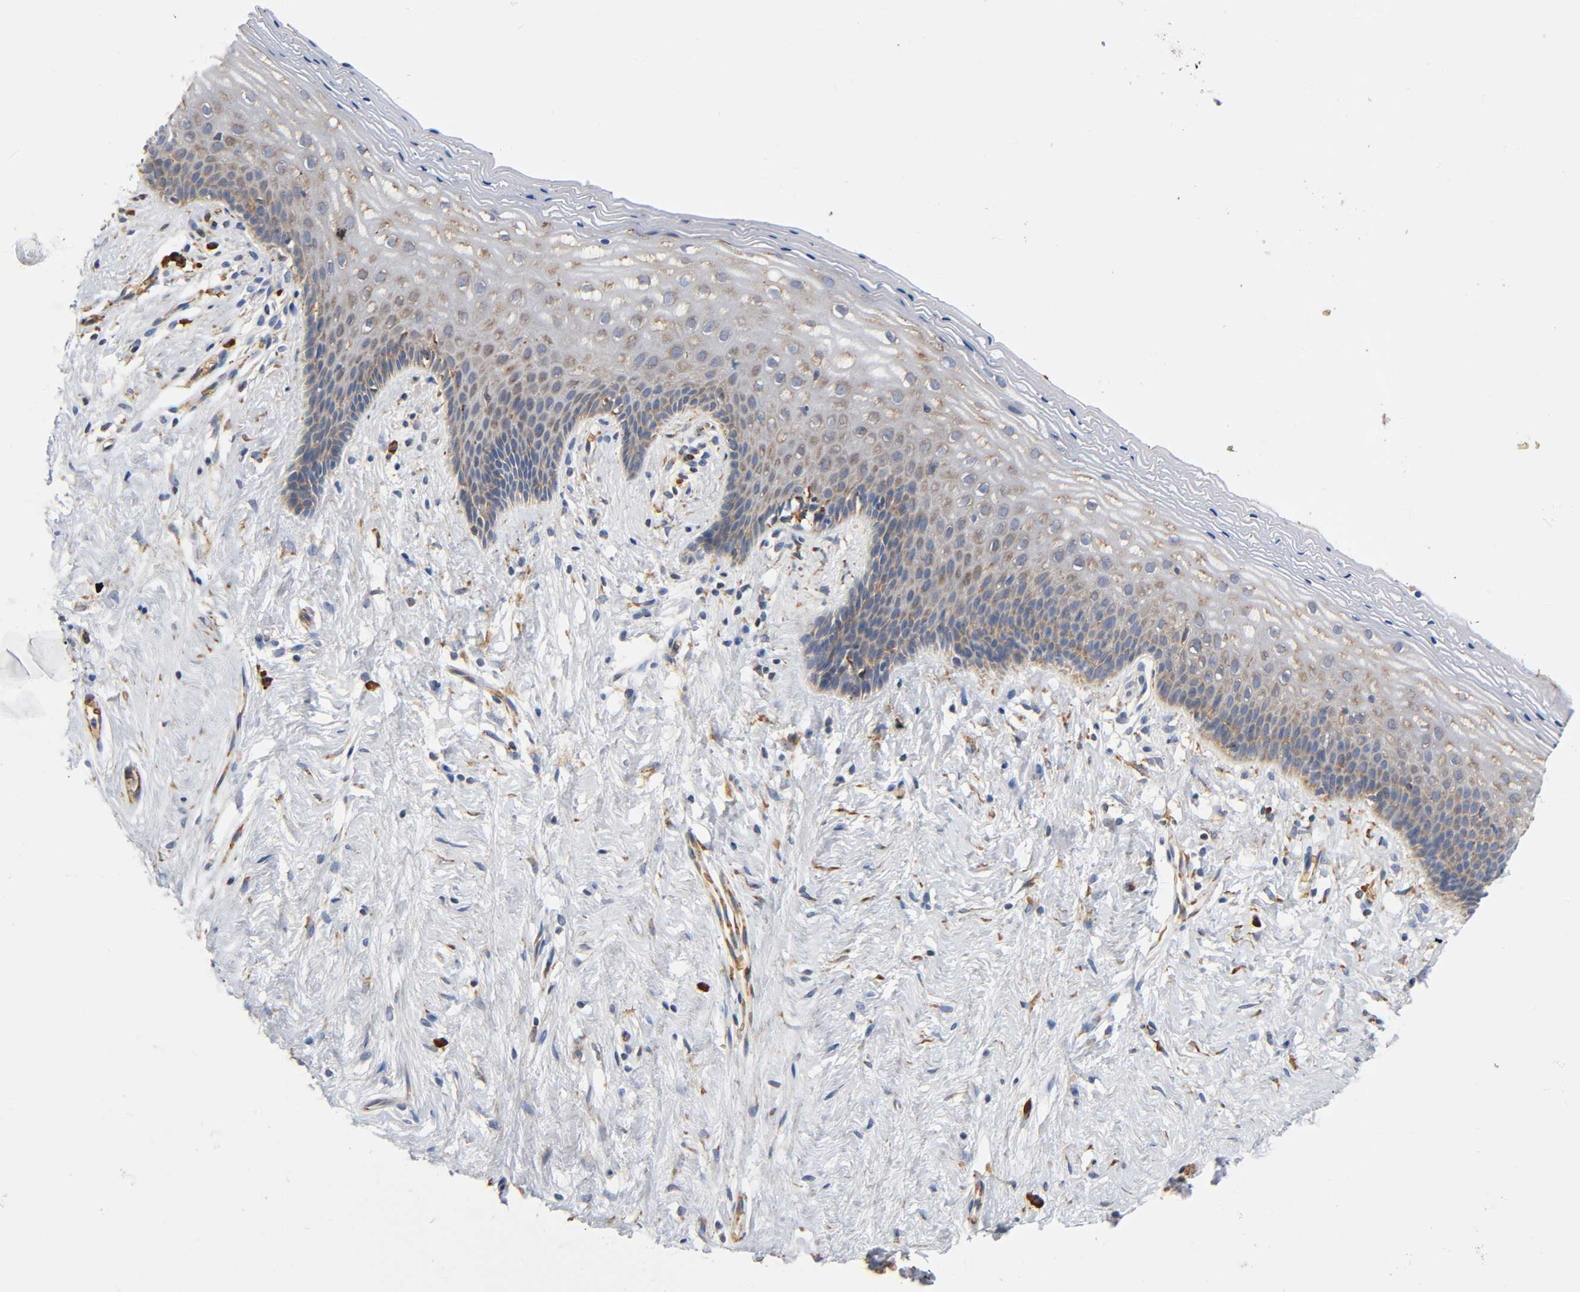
{"staining": {"intensity": "moderate", "quantity": "25%-75%", "location": "cytoplasmic/membranous"}, "tissue": "vagina", "cell_type": "Squamous epithelial cells", "image_type": "normal", "snomed": [{"axis": "morphology", "description": "Normal tissue, NOS"}, {"axis": "topography", "description": "Vagina"}], "caption": "Squamous epithelial cells exhibit moderate cytoplasmic/membranous expression in about 25%-75% of cells in unremarkable vagina.", "gene": "UCKL1", "patient": {"sex": "female", "age": 44}}